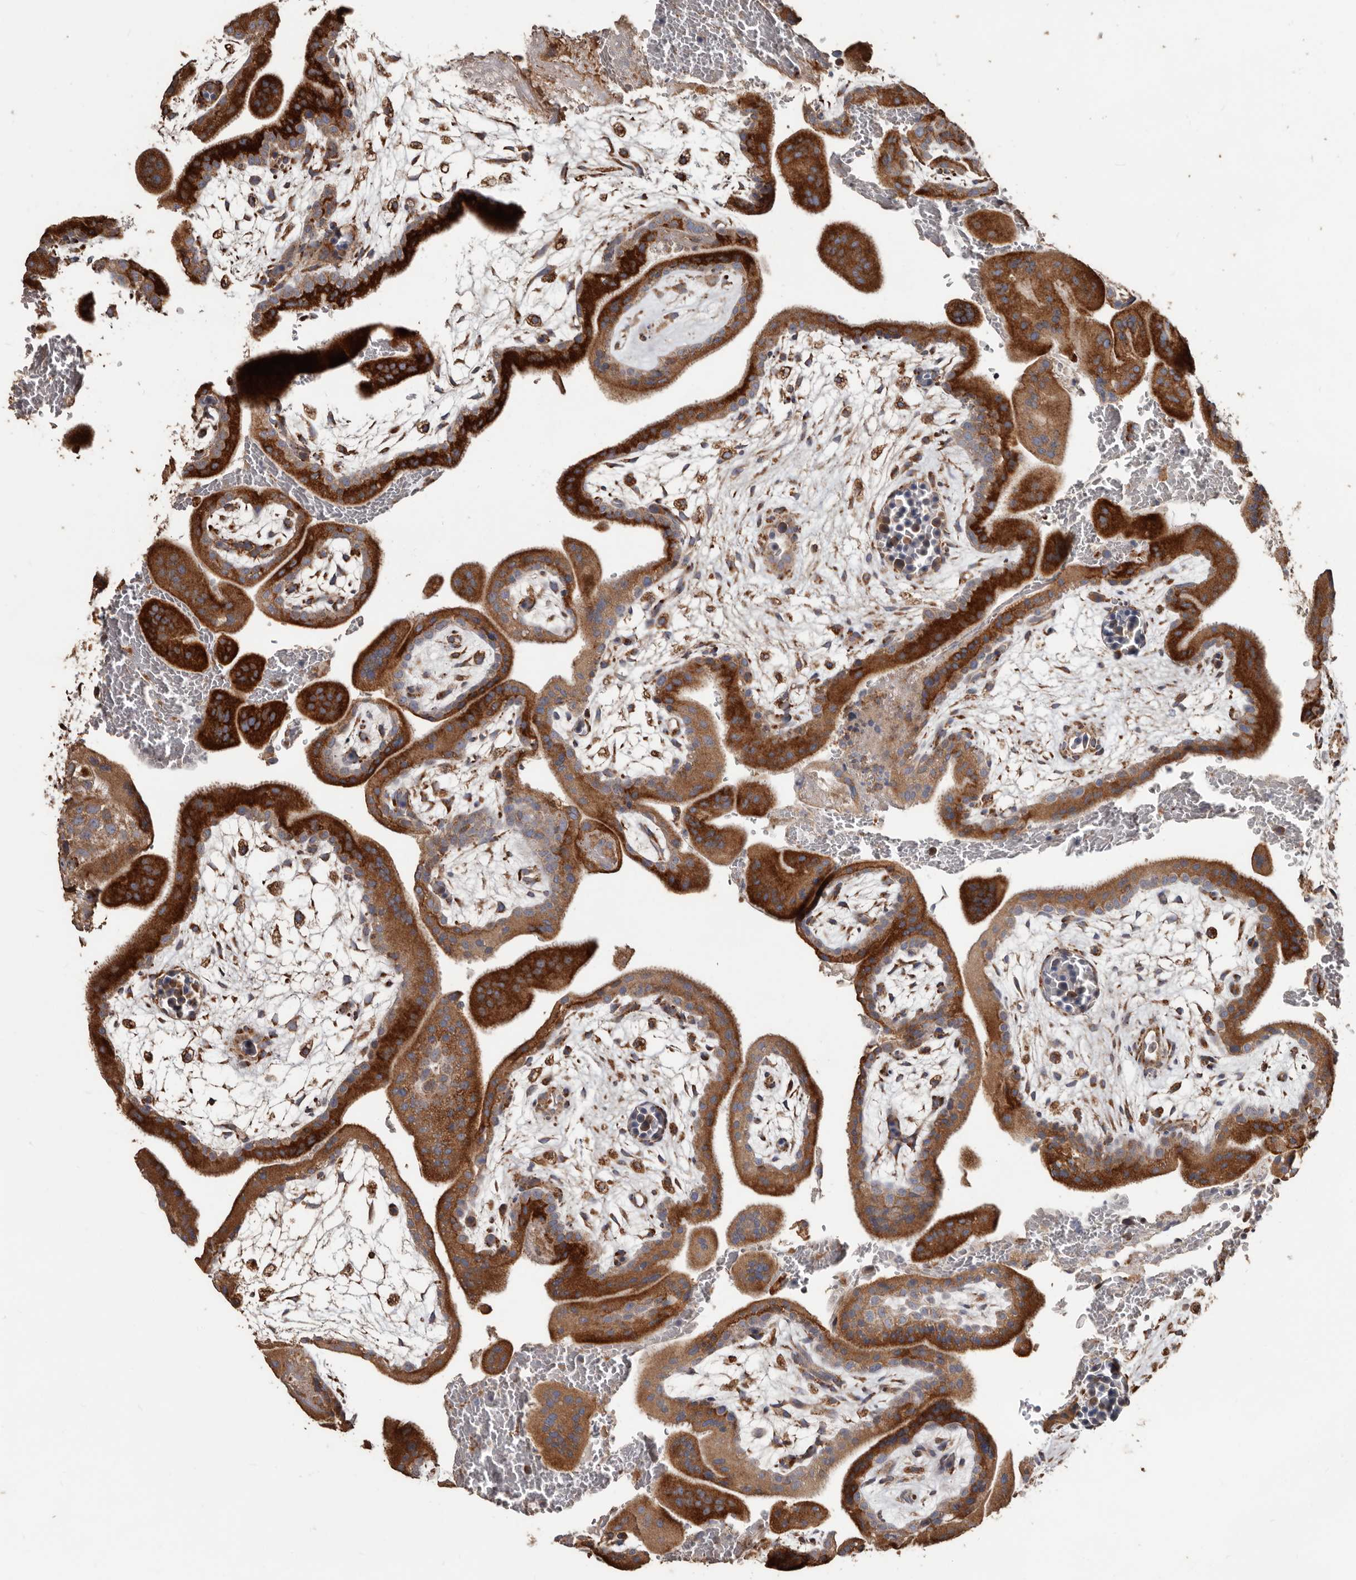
{"staining": {"intensity": "weak", "quantity": ">75%", "location": "cytoplasmic/membranous"}, "tissue": "placenta", "cell_type": "Decidual cells", "image_type": "normal", "snomed": [{"axis": "morphology", "description": "Normal tissue, NOS"}, {"axis": "topography", "description": "Placenta"}], "caption": "High-magnification brightfield microscopy of unremarkable placenta stained with DAB (brown) and counterstained with hematoxylin (blue). decidual cells exhibit weak cytoplasmic/membranous expression is present in approximately>75% of cells.", "gene": "OSGIN2", "patient": {"sex": "female", "age": 35}}